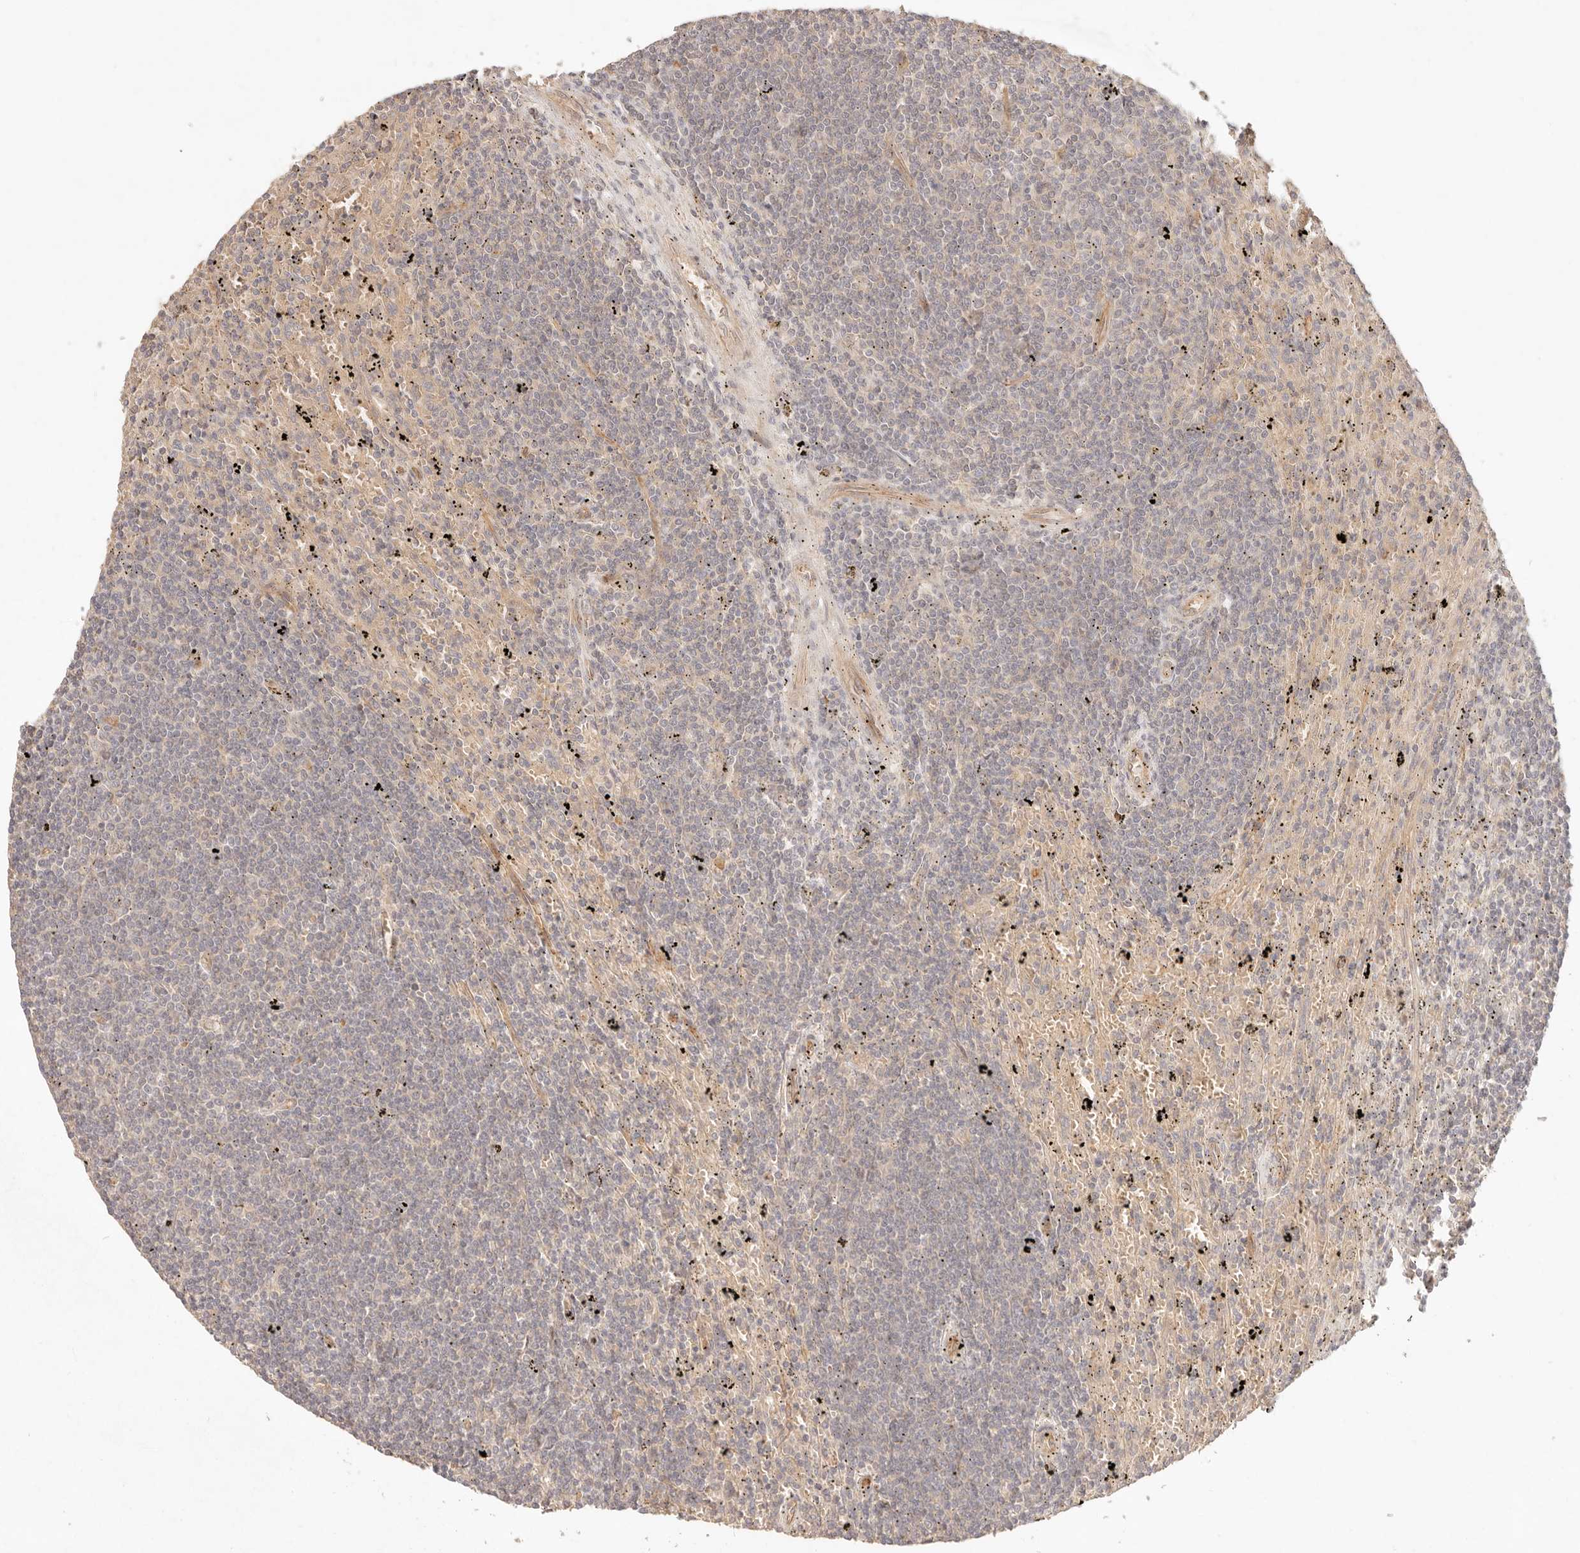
{"staining": {"intensity": "negative", "quantity": "none", "location": "none"}, "tissue": "lymphoma", "cell_type": "Tumor cells", "image_type": "cancer", "snomed": [{"axis": "morphology", "description": "Malignant lymphoma, non-Hodgkin's type, Low grade"}, {"axis": "topography", "description": "Spleen"}], "caption": "Immunohistochemical staining of lymphoma shows no significant positivity in tumor cells.", "gene": "PPP1R3B", "patient": {"sex": "male", "age": 76}}